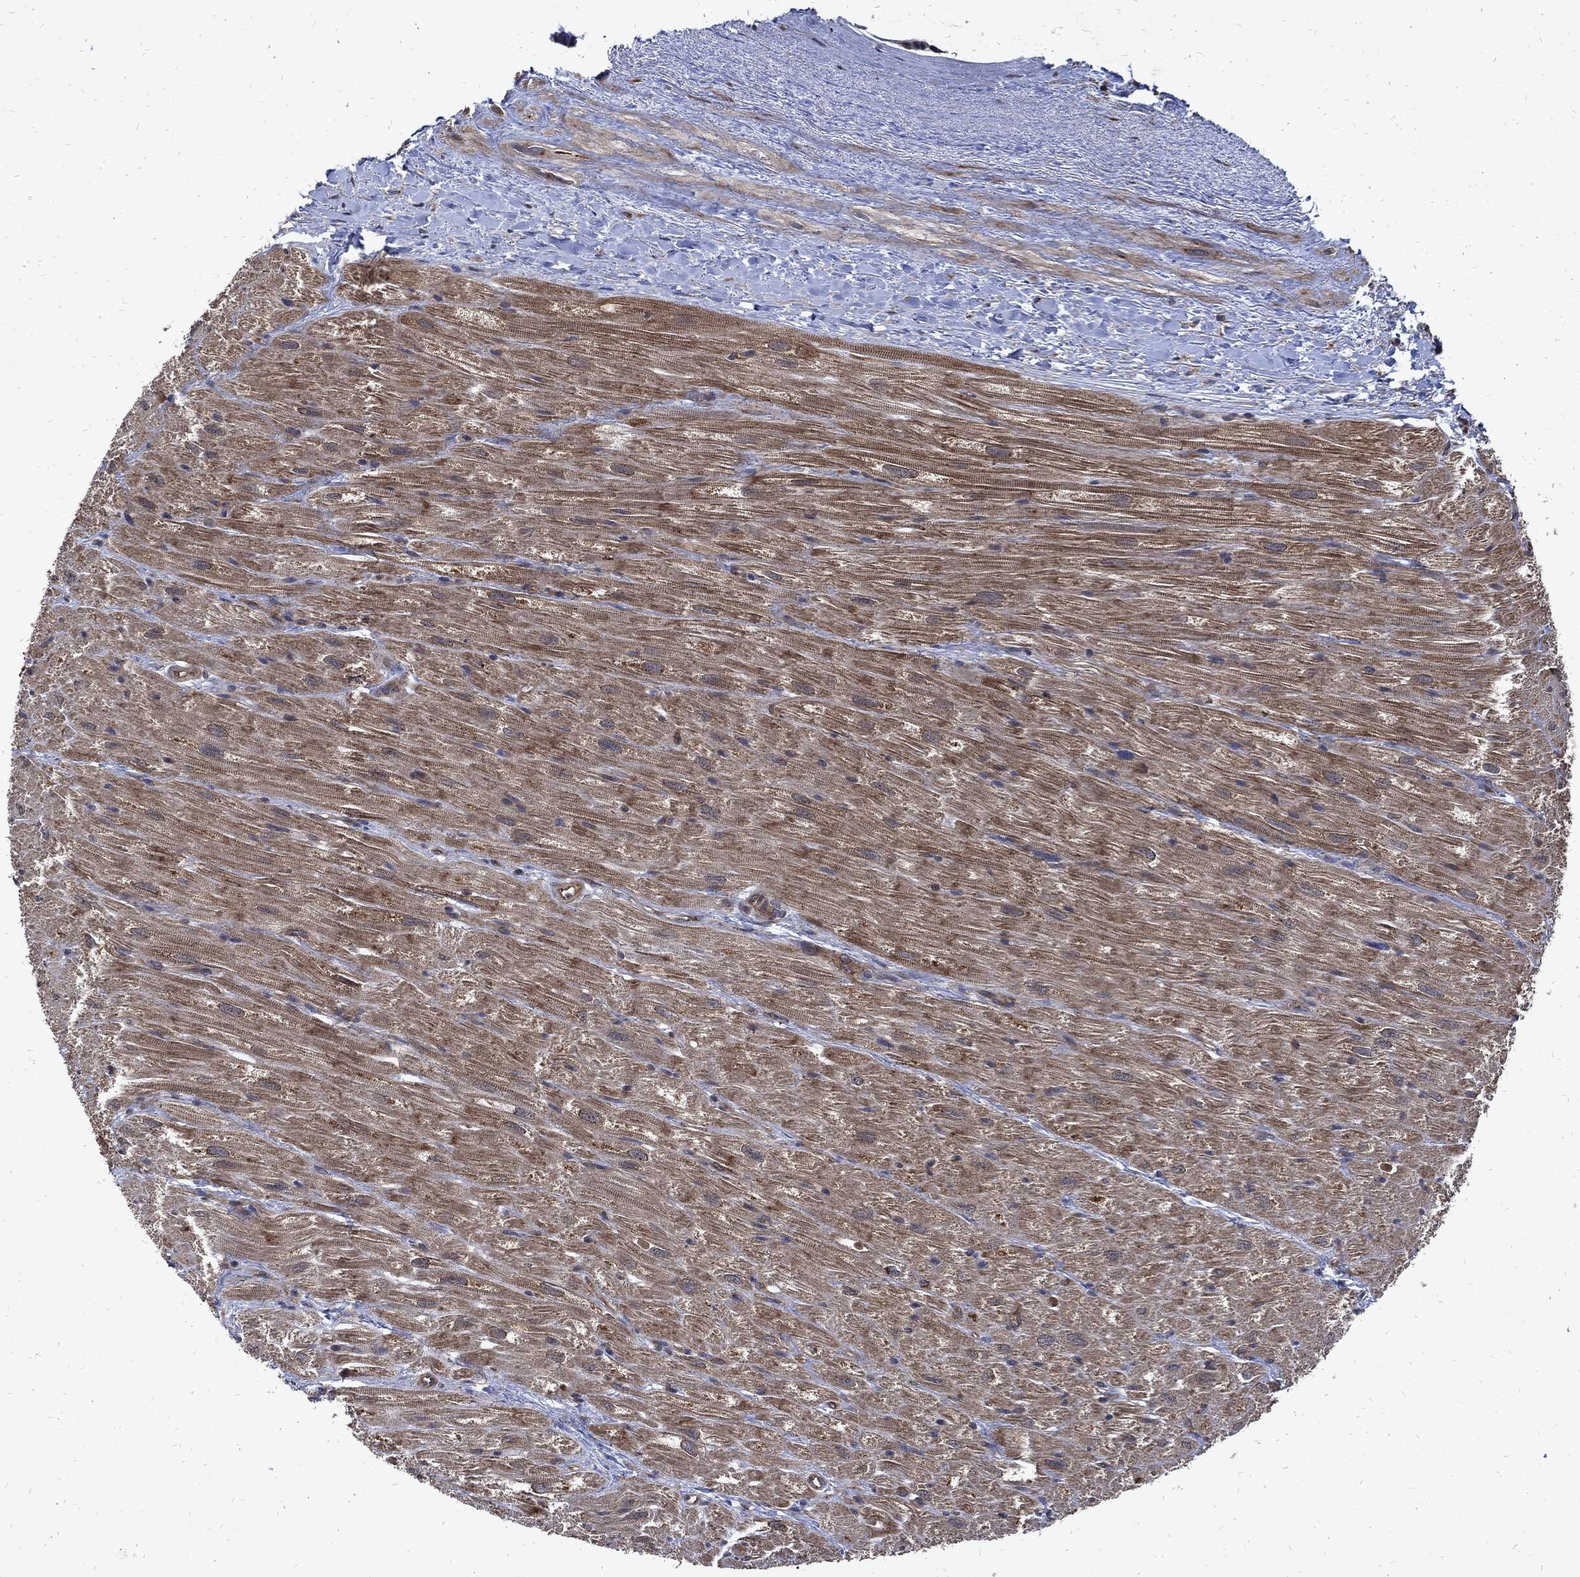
{"staining": {"intensity": "weak", "quantity": "25%-75%", "location": "cytoplasmic/membranous"}, "tissue": "heart muscle", "cell_type": "Cardiomyocytes", "image_type": "normal", "snomed": [{"axis": "morphology", "description": "Normal tissue, NOS"}, {"axis": "topography", "description": "Heart"}], "caption": "DAB immunohistochemical staining of unremarkable human heart muscle reveals weak cytoplasmic/membranous protein staining in about 25%-75% of cardiomyocytes. Nuclei are stained in blue.", "gene": "DCTN1", "patient": {"sex": "male", "age": 62}}